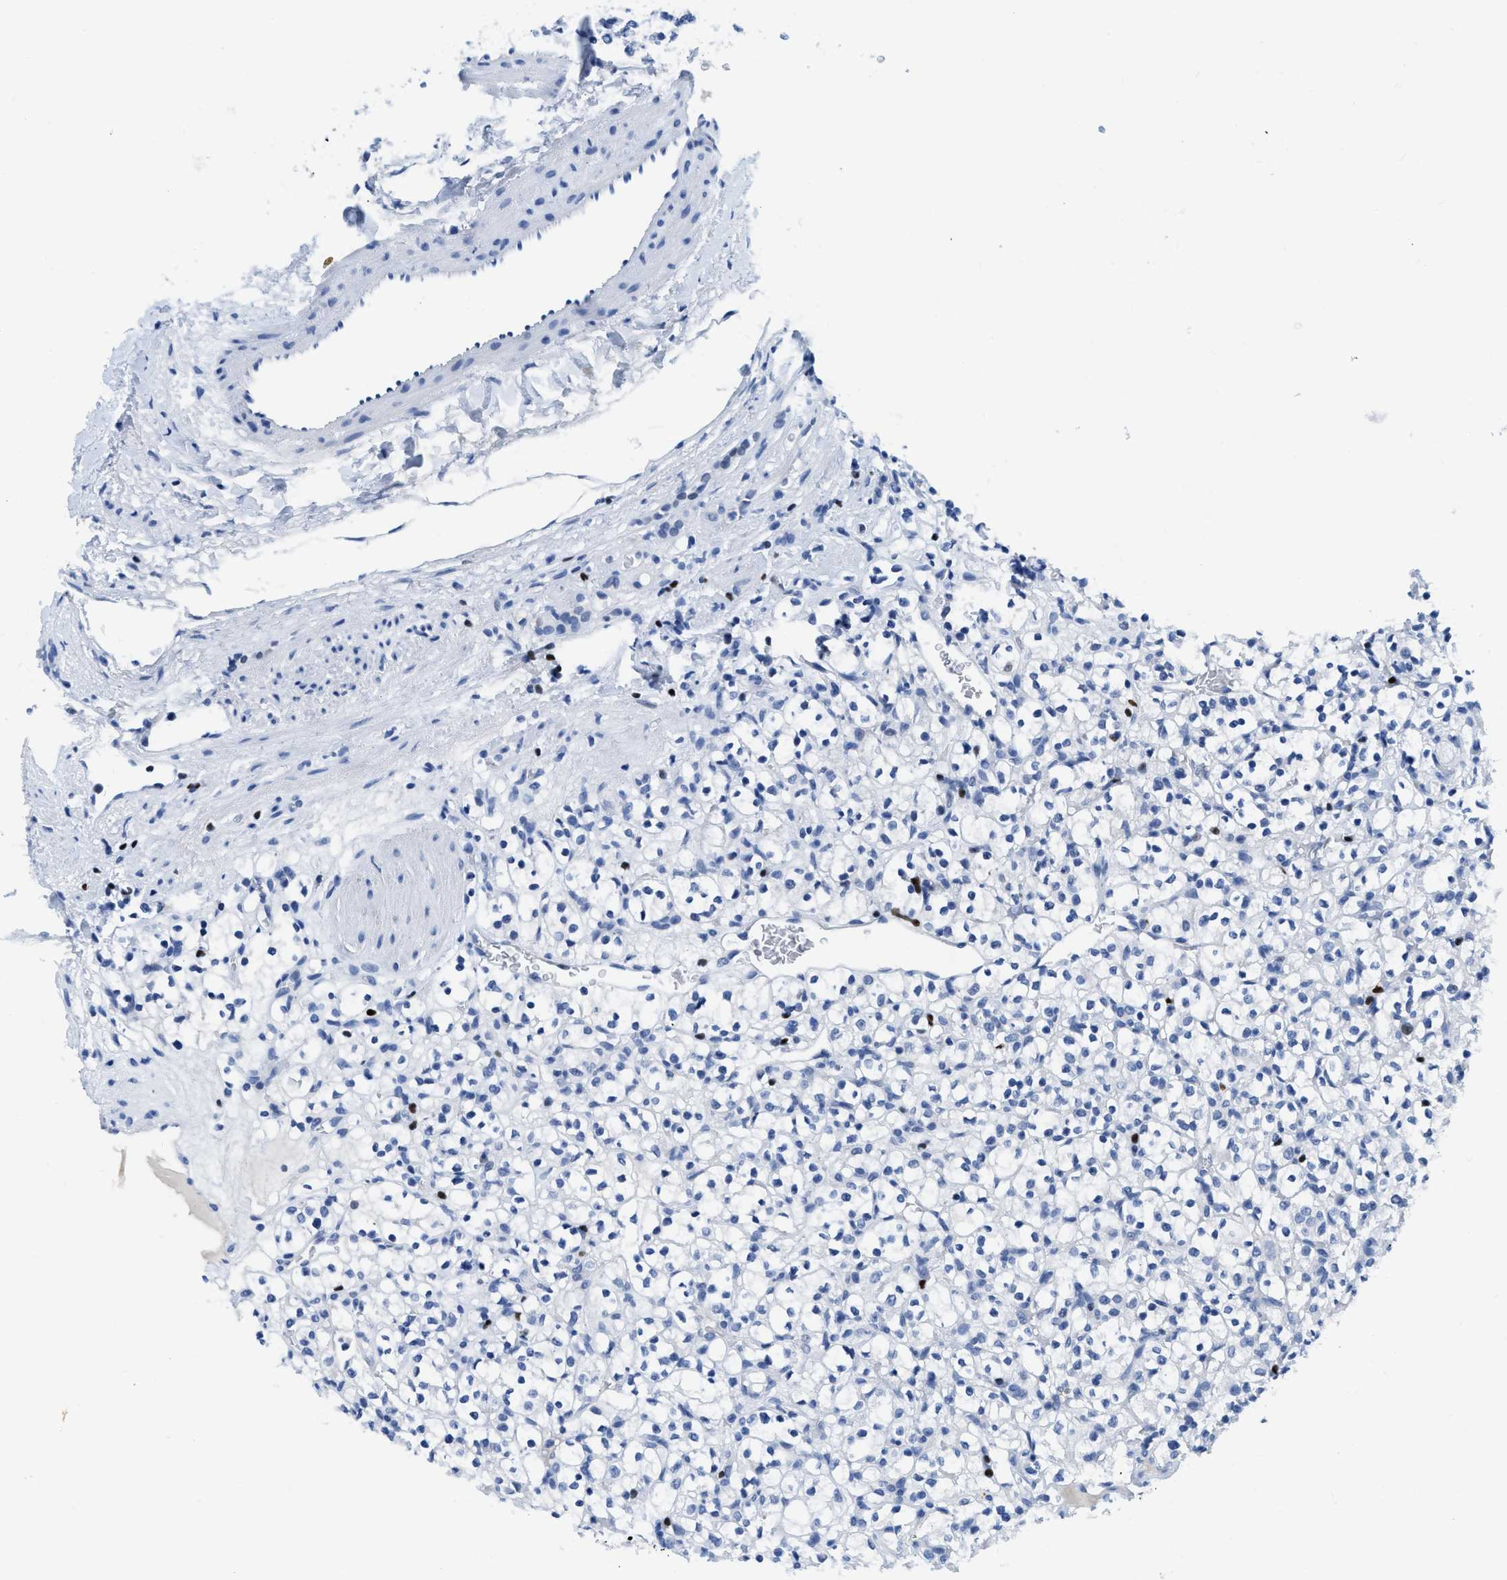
{"staining": {"intensity": "negative", "quantity": "none", "location": "none"}, "tissue": "renal cancer", "cell_type": "Tumor cells", "image_type": "cancer", "snomed": [{"axis": "morphology", "description": "Normal tissue, NOS"}, {"axis": "morphology", "description": "Adenocarcinoma, NOS"}, {"axis": "topography", "description": "Kidney"}], "caption": "The image reveals no staining of tumor cells in renal adenocarcinoma.", "gene": "TCF7", "patient": {"sex": "female", "age": 72}}